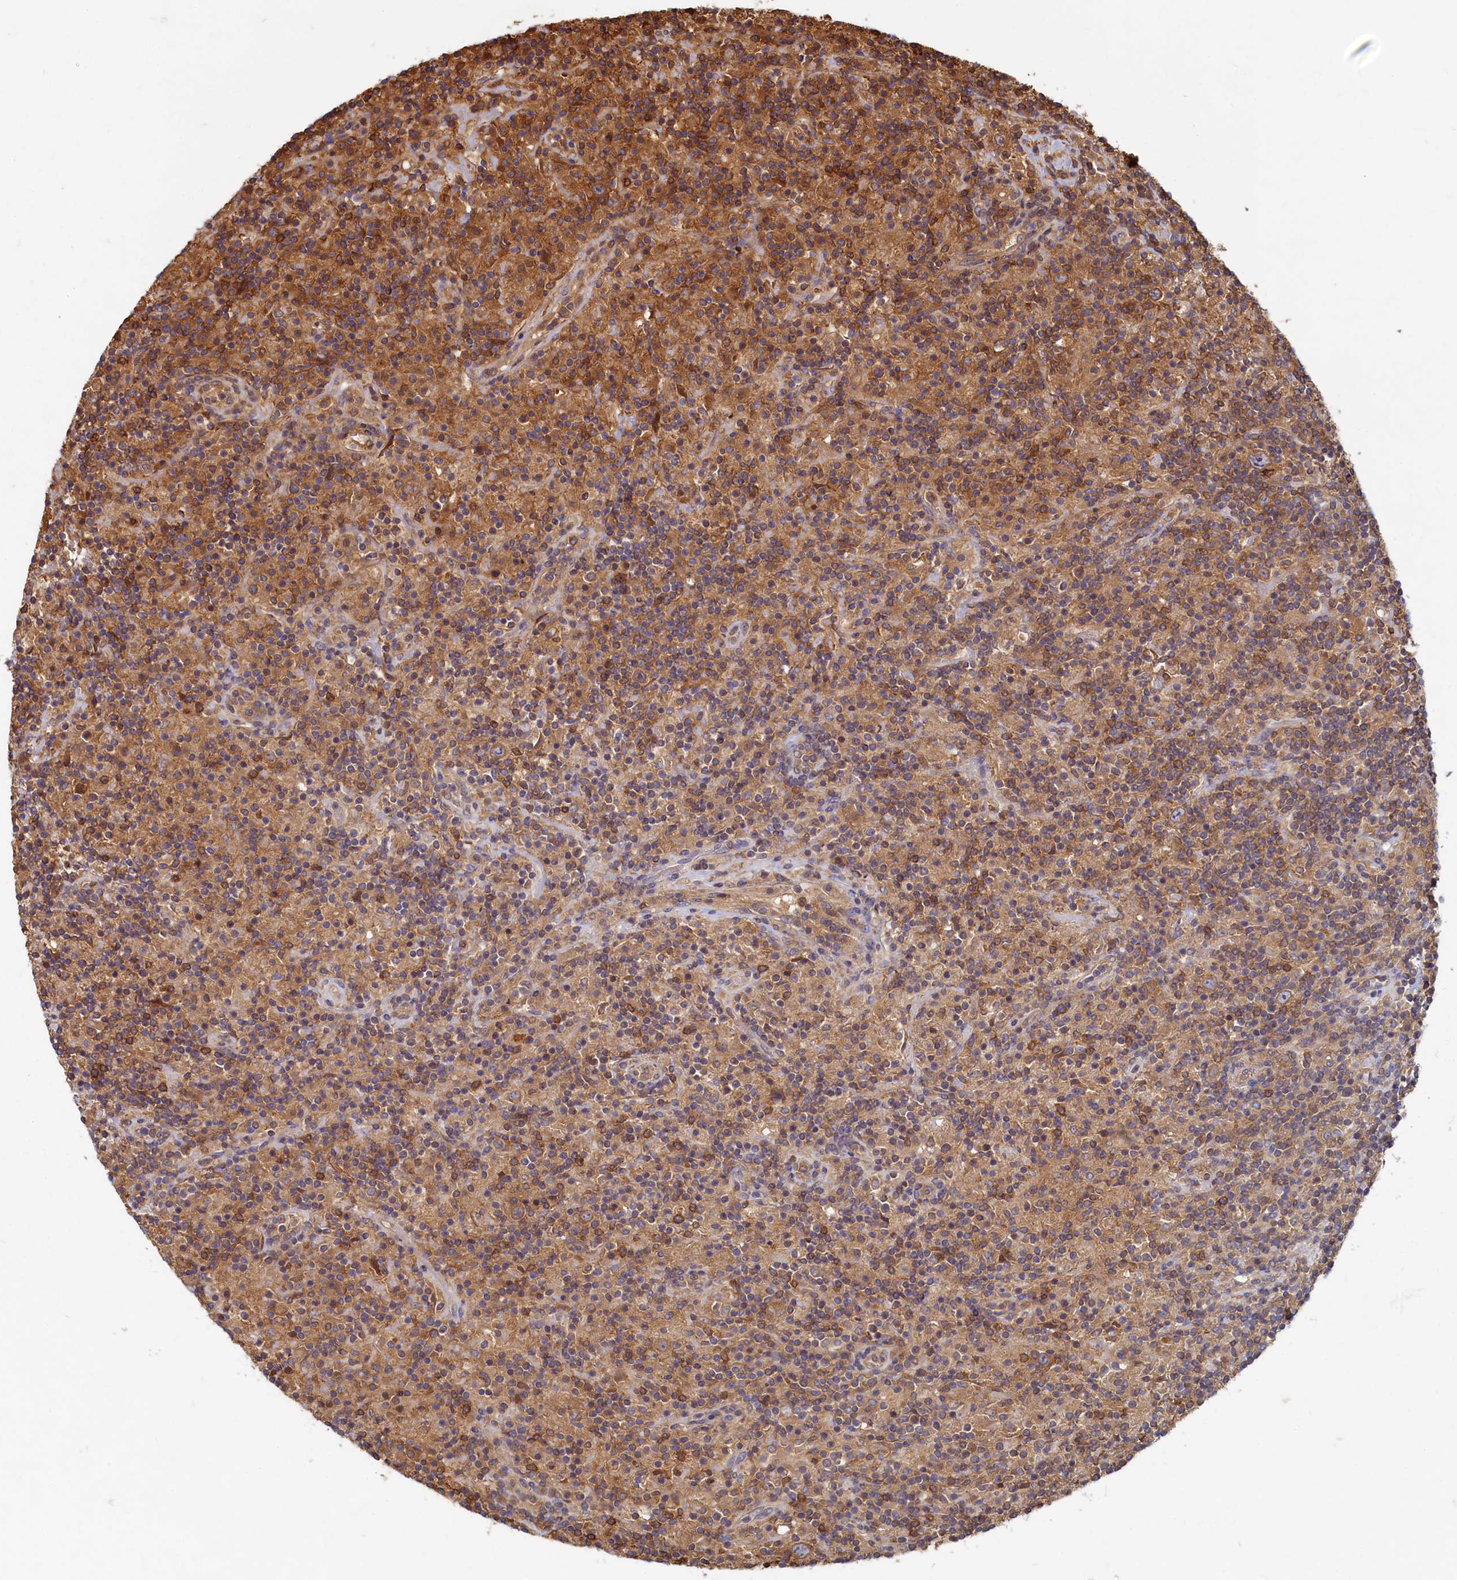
{"staining": {"intensity": "moderate", "quantity": ">75%", "location": "cytoplasmic/membranous"}, "tissue": "lymphoma", "cell_type": "Tumor cells", "image_type": "cancer", "snomed": [{"axis": "morphology", "description": "Hodgkin's disease, NOS"}, {"axis": "topography", "description": "Lymph node"}], "caption": "Lymphoma stained with DAB (3,3'-diaminobenzidine) IHC demonstrates medium levels of moderate cytoplasmic/membranous expression in approximately >75% of tumor cells.", "gene": "TIMM8B", "patient": {"sex": "male", "age": 70}}